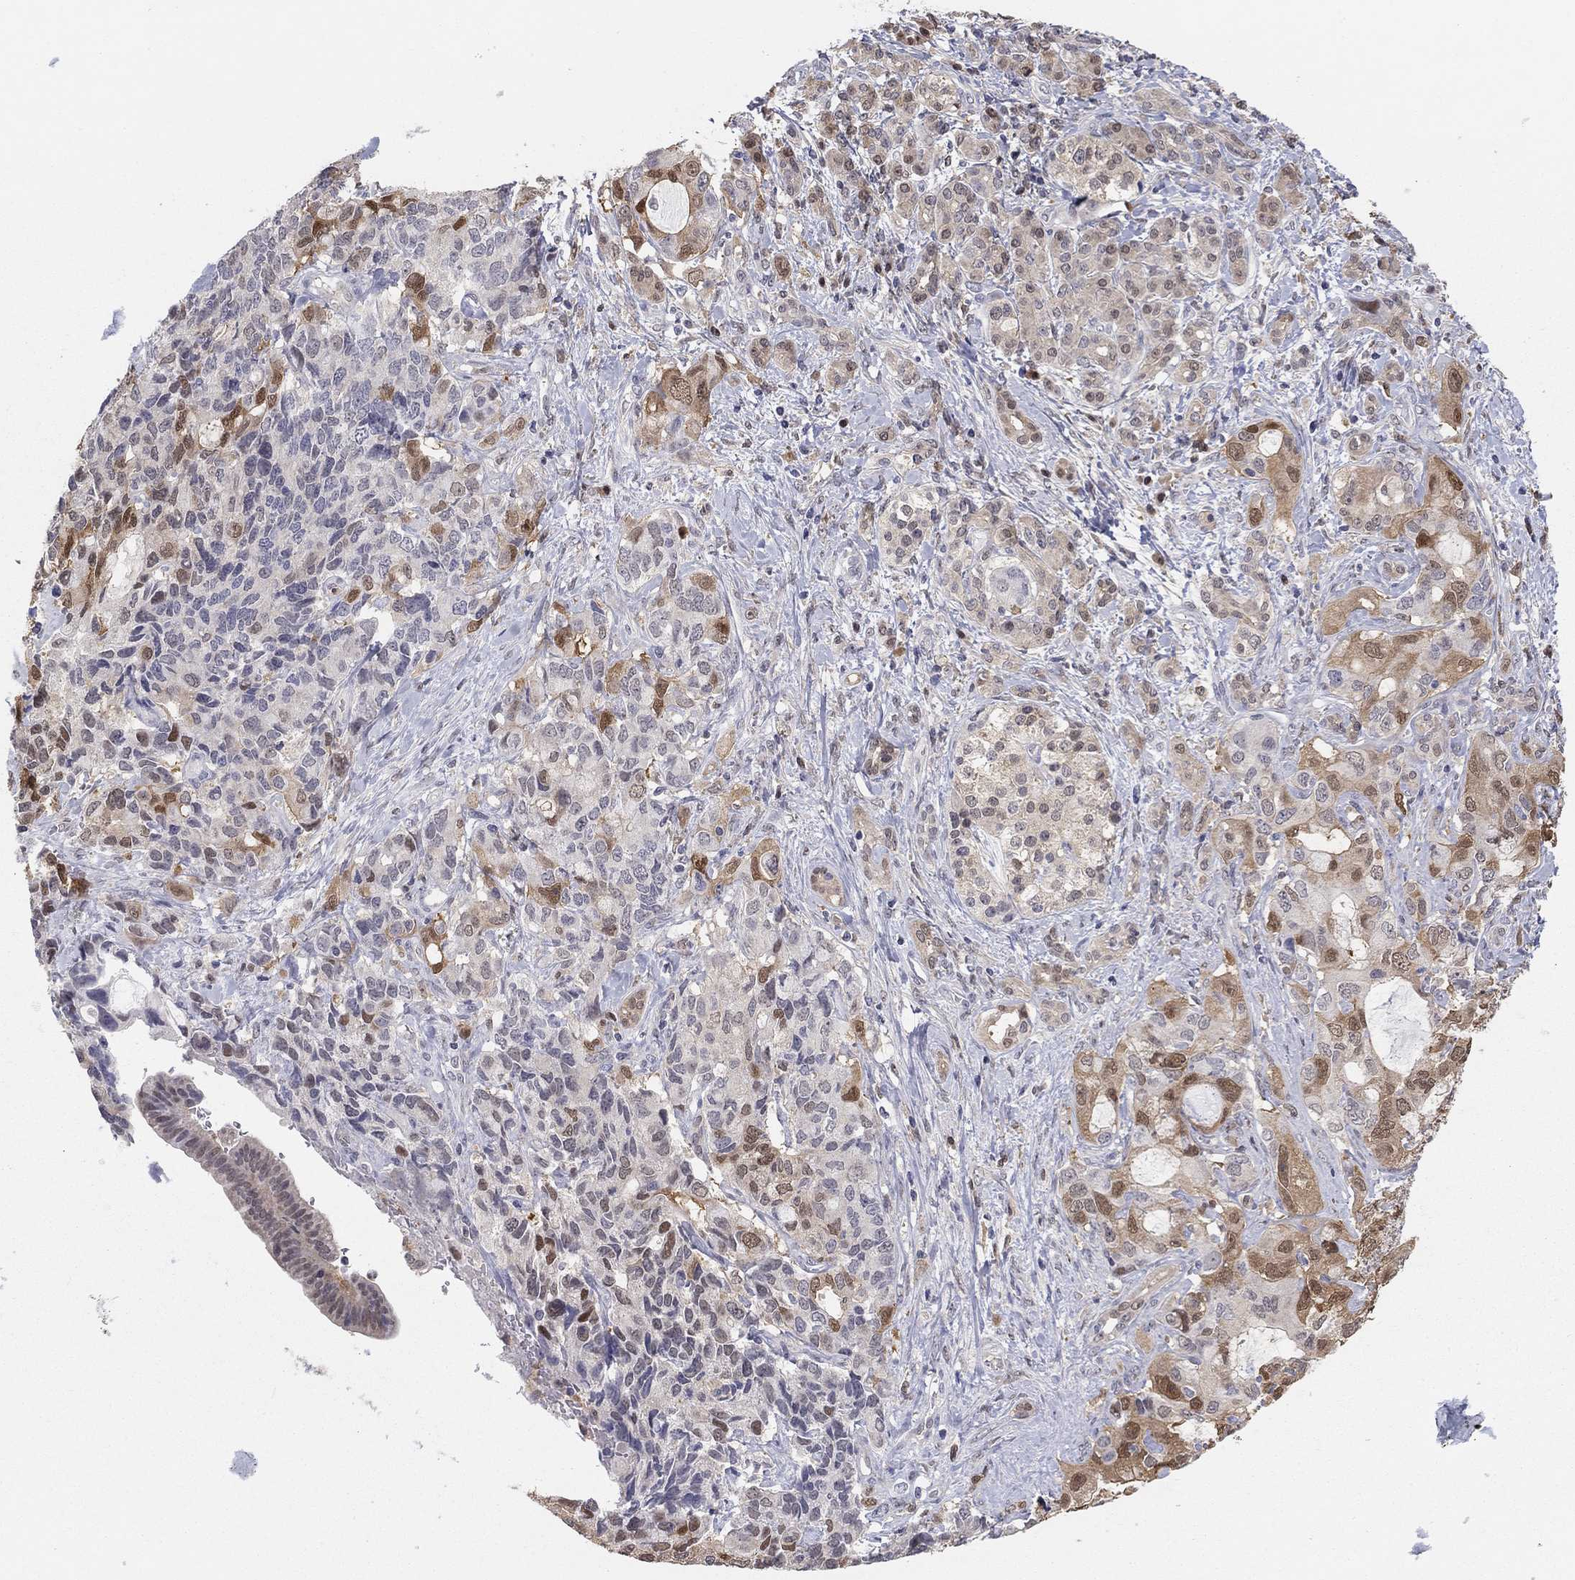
{"staining": {"intensity": "moderate", "quantity": "25%-75%", "location": "cytoplasmic/membranous,nuclear"}, "tissue": "pancreatic cancer", "cell_type": "Tumor cells", "image_type": "cancer", "snomed": [{"axis": "morphology", "description": "Adenocarcinoma, NOS"}, {"axis": "topography", "description": "Pancreas"}], "caption": "The immunohistochemical stain shows moderate cytoplasmic/membranous and nuclear expression in tumor cells of pancreatic adenocarcinoma tissue.", "gene": "PDXK", "patient": {"sex": "female", "age": 56}}